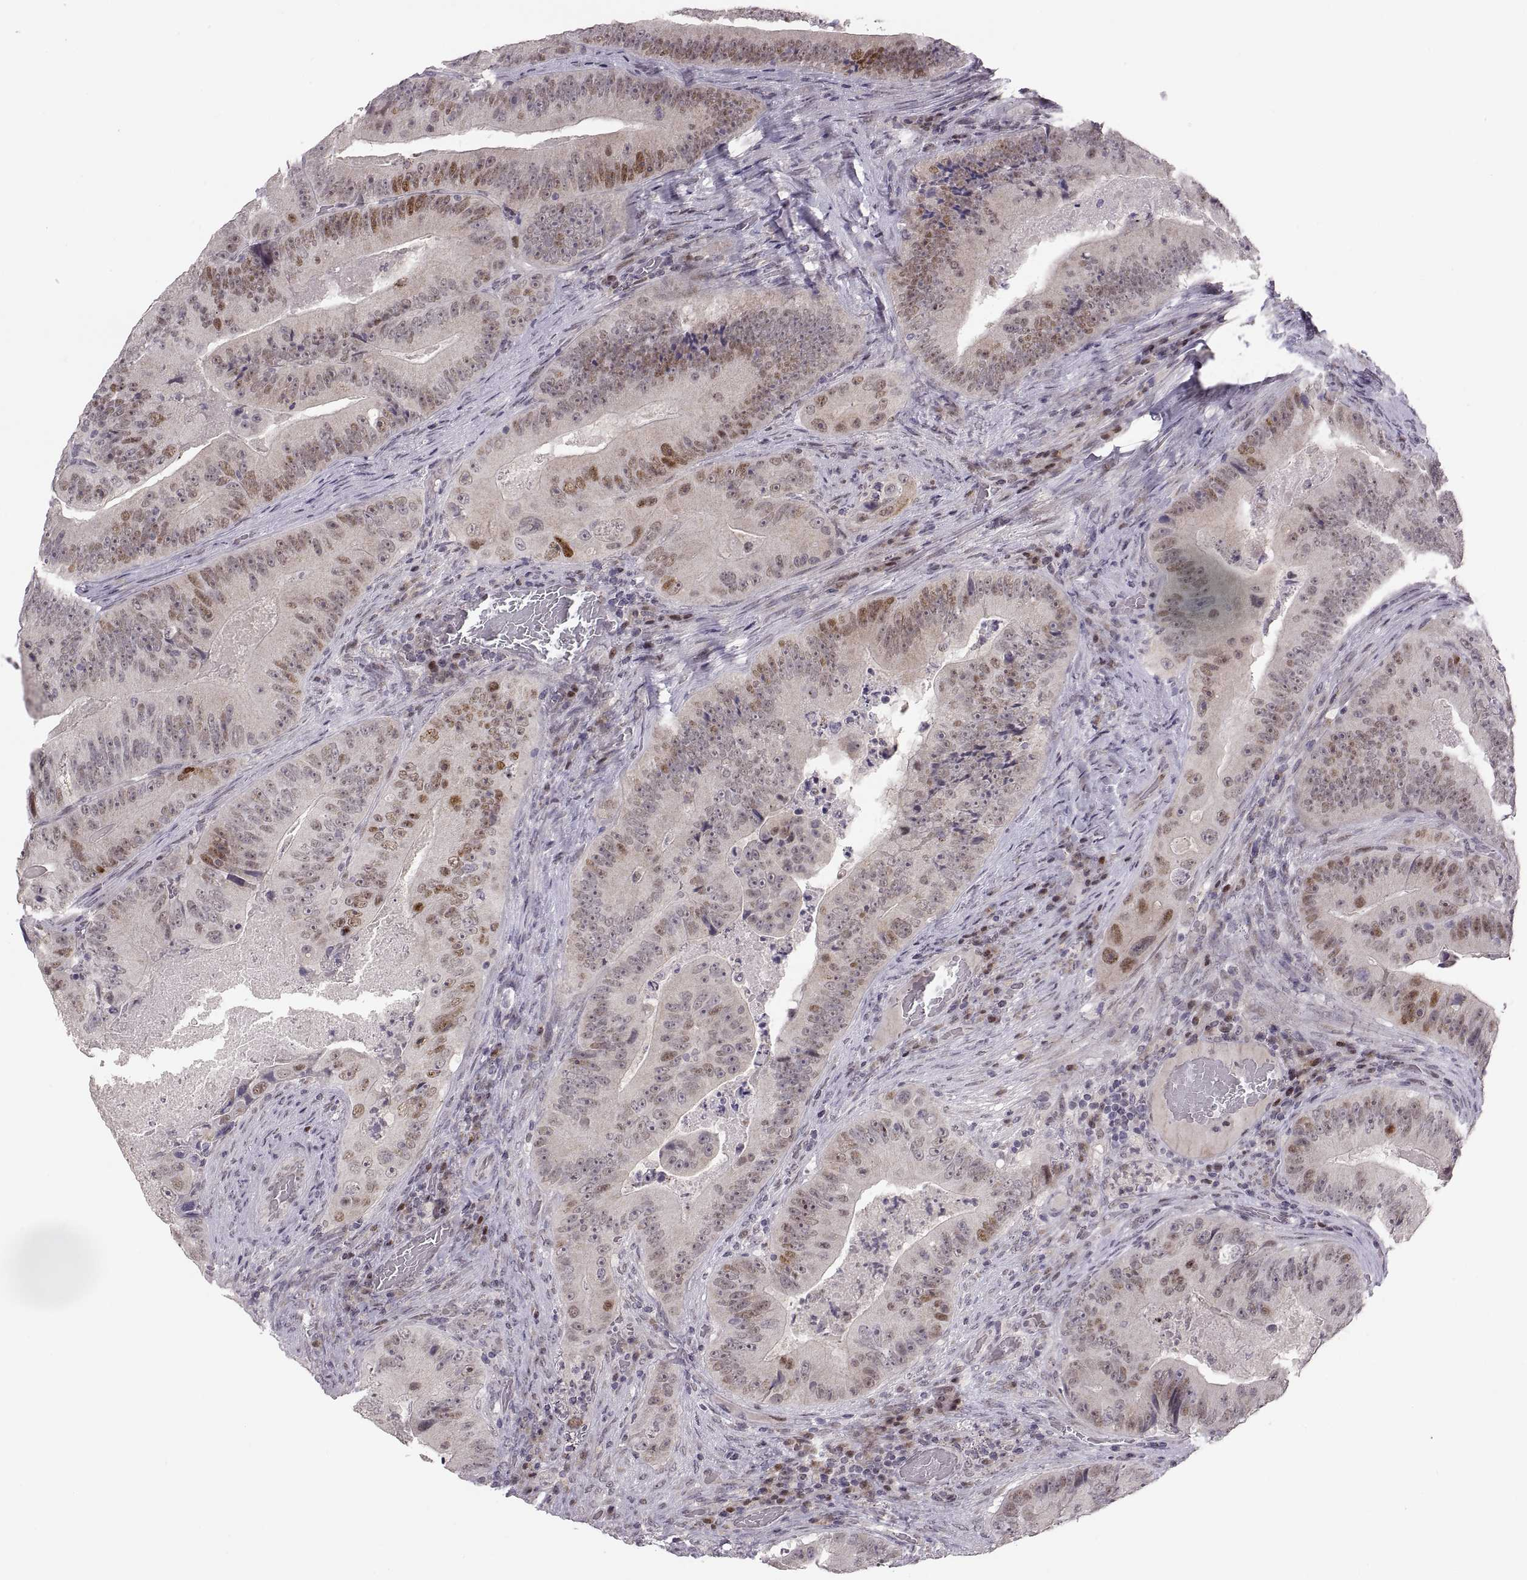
{"staining": {"intensity": "moderate", "quantity": "25%-75%", "location": "nuclear"}, "tissue": "colorectal cancer", "cell_type": "Tumor cells", "image_type": "cancer", "snomed": [{"axis": "morphology", "description": "Adenocarcinoma, NOS"}, {"axis": "topography", "description": "Colon"}], "caption": "DAB immunohistochemical staining of human colorectal cancer exhibits moderate nuclear protein positivity in approximately 25%-75% of tumor cells.", "gene": "SNAI1", "patient": {"sex": "female", "age": 86}}